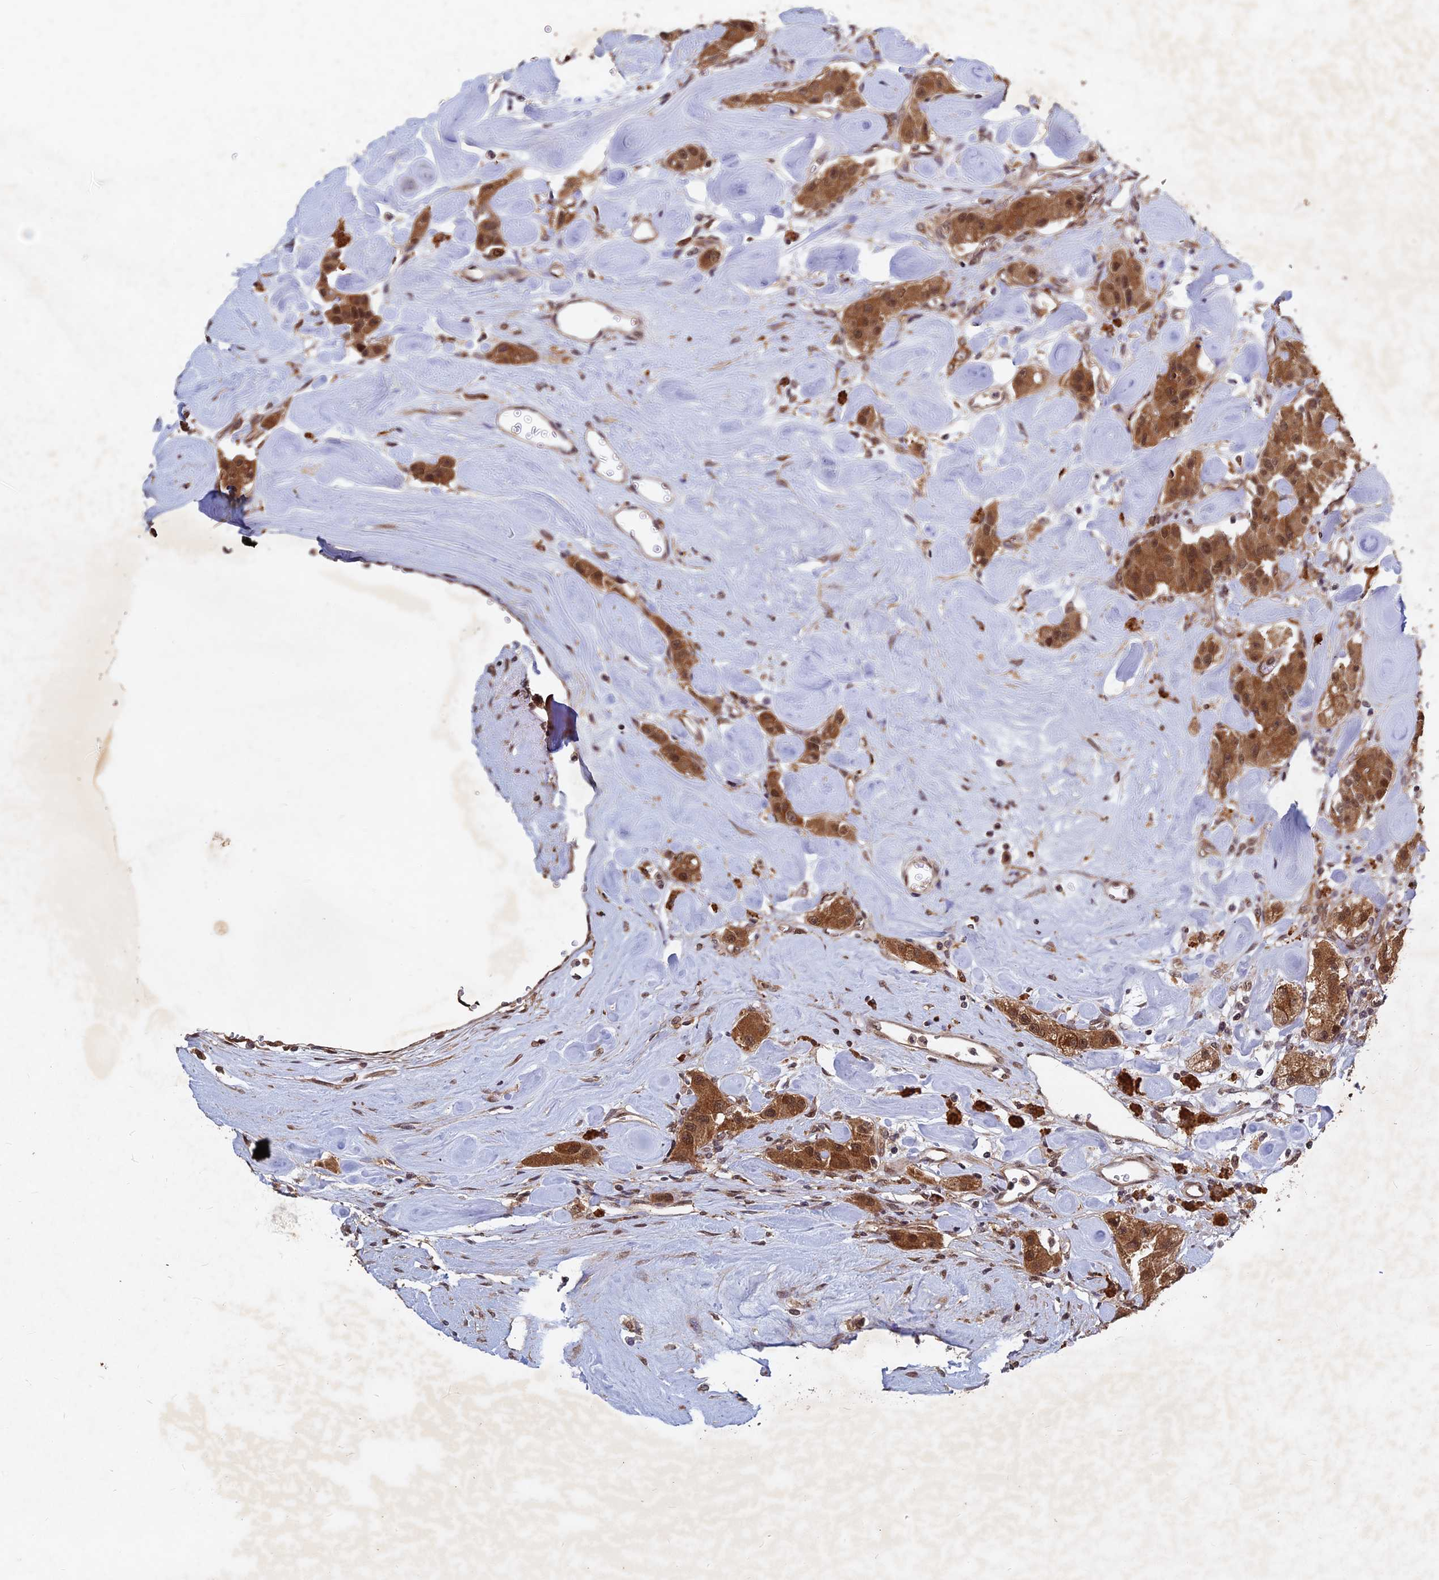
{"staining": {"intensity": "moderate", "quantity": ">75%", "location": "cytoplasmic/membranous,nuclear"}, "tissue": "carcinoid", "cell_type": "Tumor cells", "image_type": "cancer", "snomed": [{"axis": "morphology", "description": "Carcinoid, malignant, NOS"}, {"axis": "topography", "description": "Pancreas"}], "caption": "Brown immunohistochemical staining in human carcinoid (malignant) exhibits moderate cytoplasmic/membranous and nuclear staining in about >75% of tumor cells.", "gene": "FAM53C", "patient": {"sex": "male", "age": 41}}